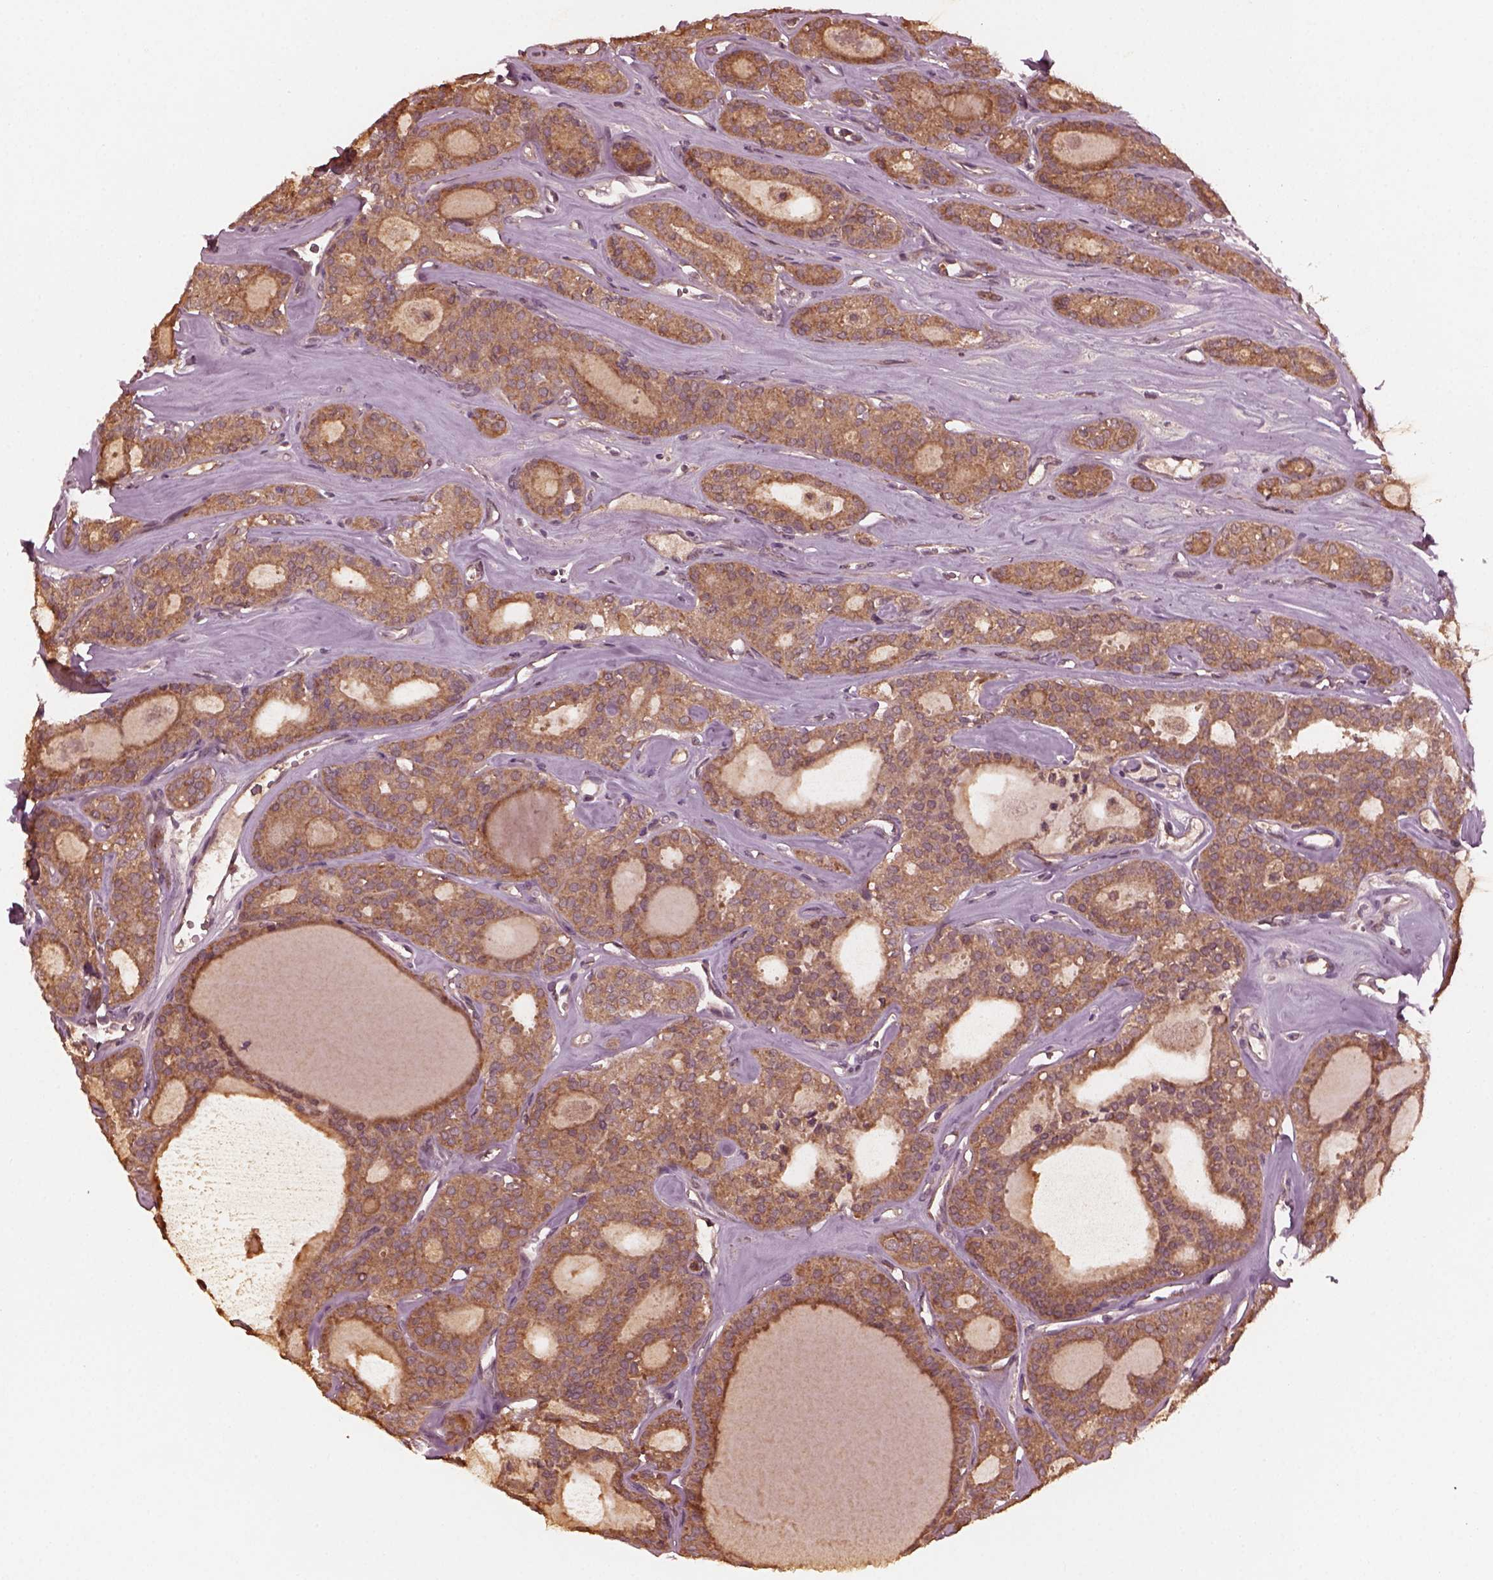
{"staining": {"intensity": "moderate", "quantity": ">75%", "location": "cytoplasmic/membranous"}, "tissue": "thyroid cancer", "cell_type": "Tumor cells", "image_type": "cancer", "snomed": [{"axis": "morphology", "description": "Follicular adenoma carcinoma, NOS"}, {"axis": "topography", "description": "Thyroid gland"}], "caption": "Human thyroid cancer stained for a protein (brown) displays moderate cytoplasmic/membranous positive positivity in approximately >75% of tumor cells.", "gene": "FAF2", "patient": {"sex": "male", "age": 75}}